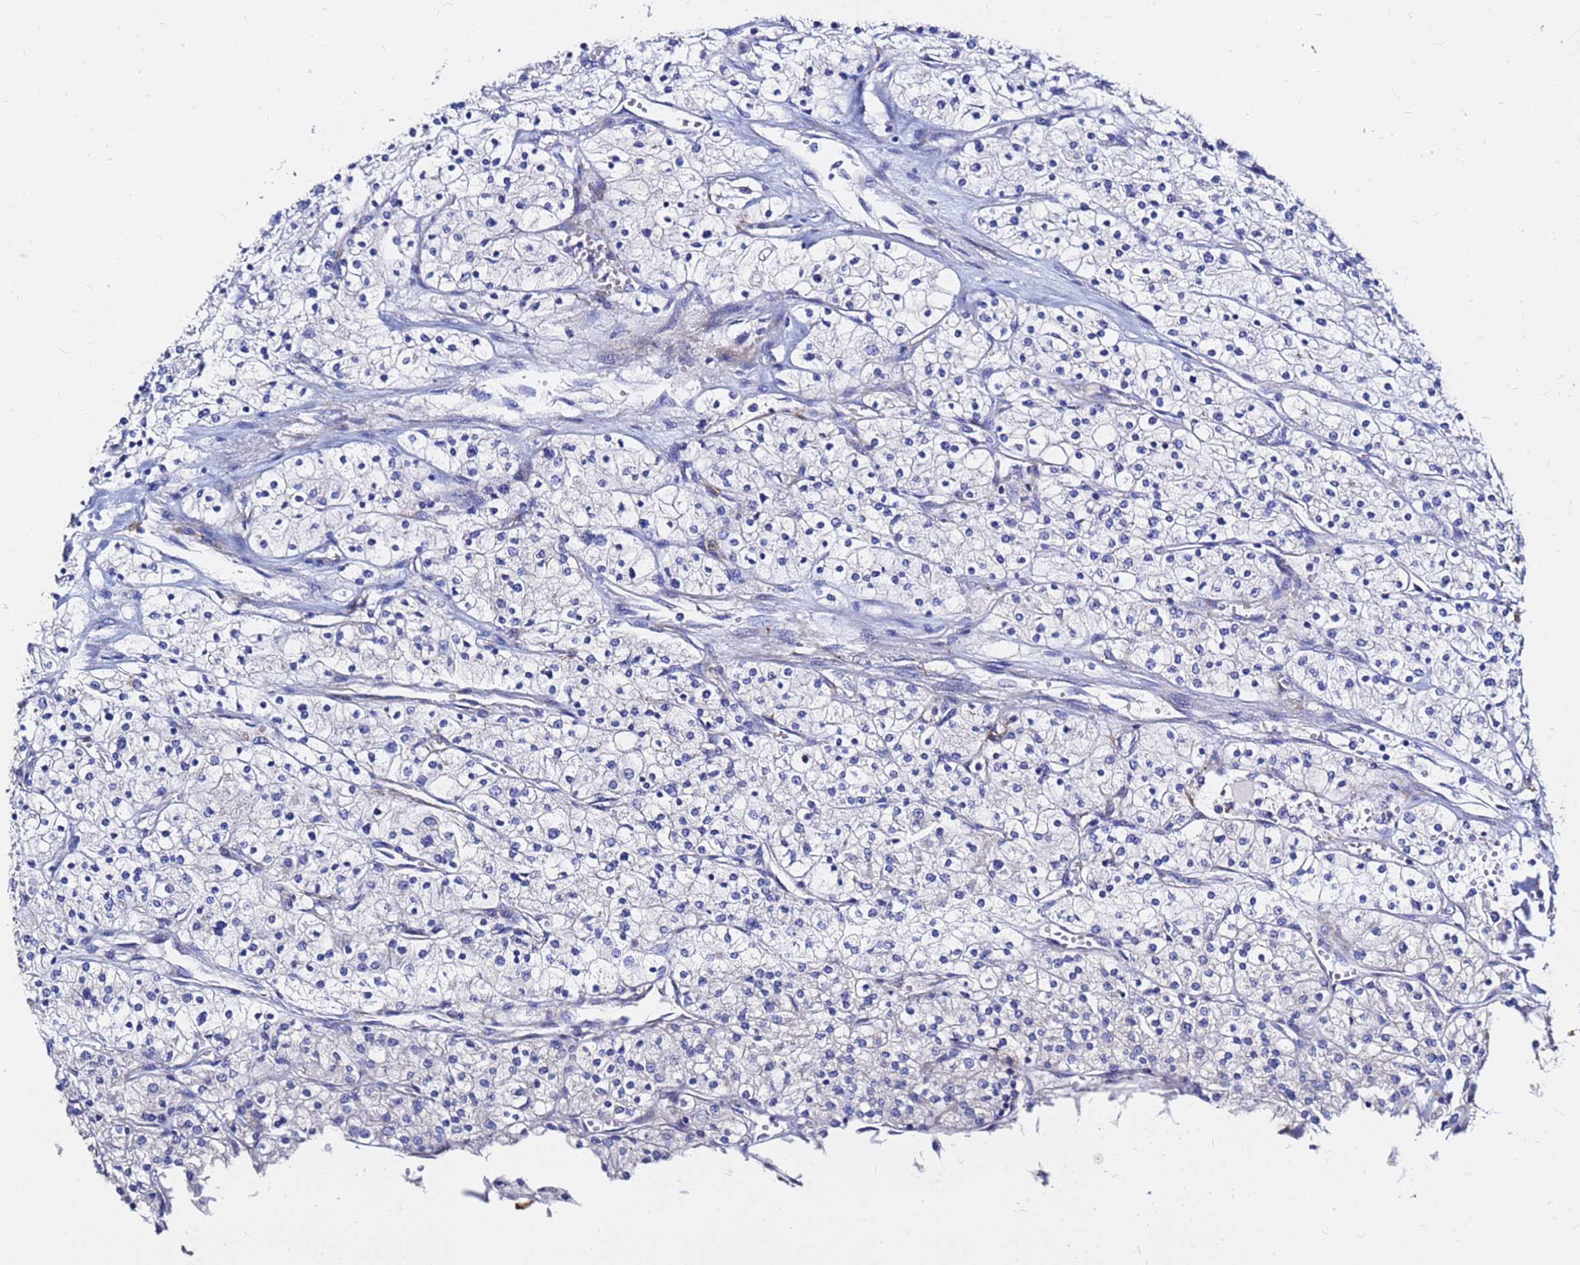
{"staining": {"intensity": "negative", "quantity": "none", "location": "none"}, "tissue": "renal cancer", "cell_type": "Tumor cells", "image_type": "cancer", "snomed": [{"axis": "morphology", "description": "Adenocarcinoma, NOS"}, {"axis": "topography", "description": "Kidney"}], "caption": "This is an immunohistochemistry photomicrograph of renal cancer (adenocarcinoma). There is no expression in tumor cells.", "gene": "TUBA8", "patient": {"sex": "male", "age": 80}}